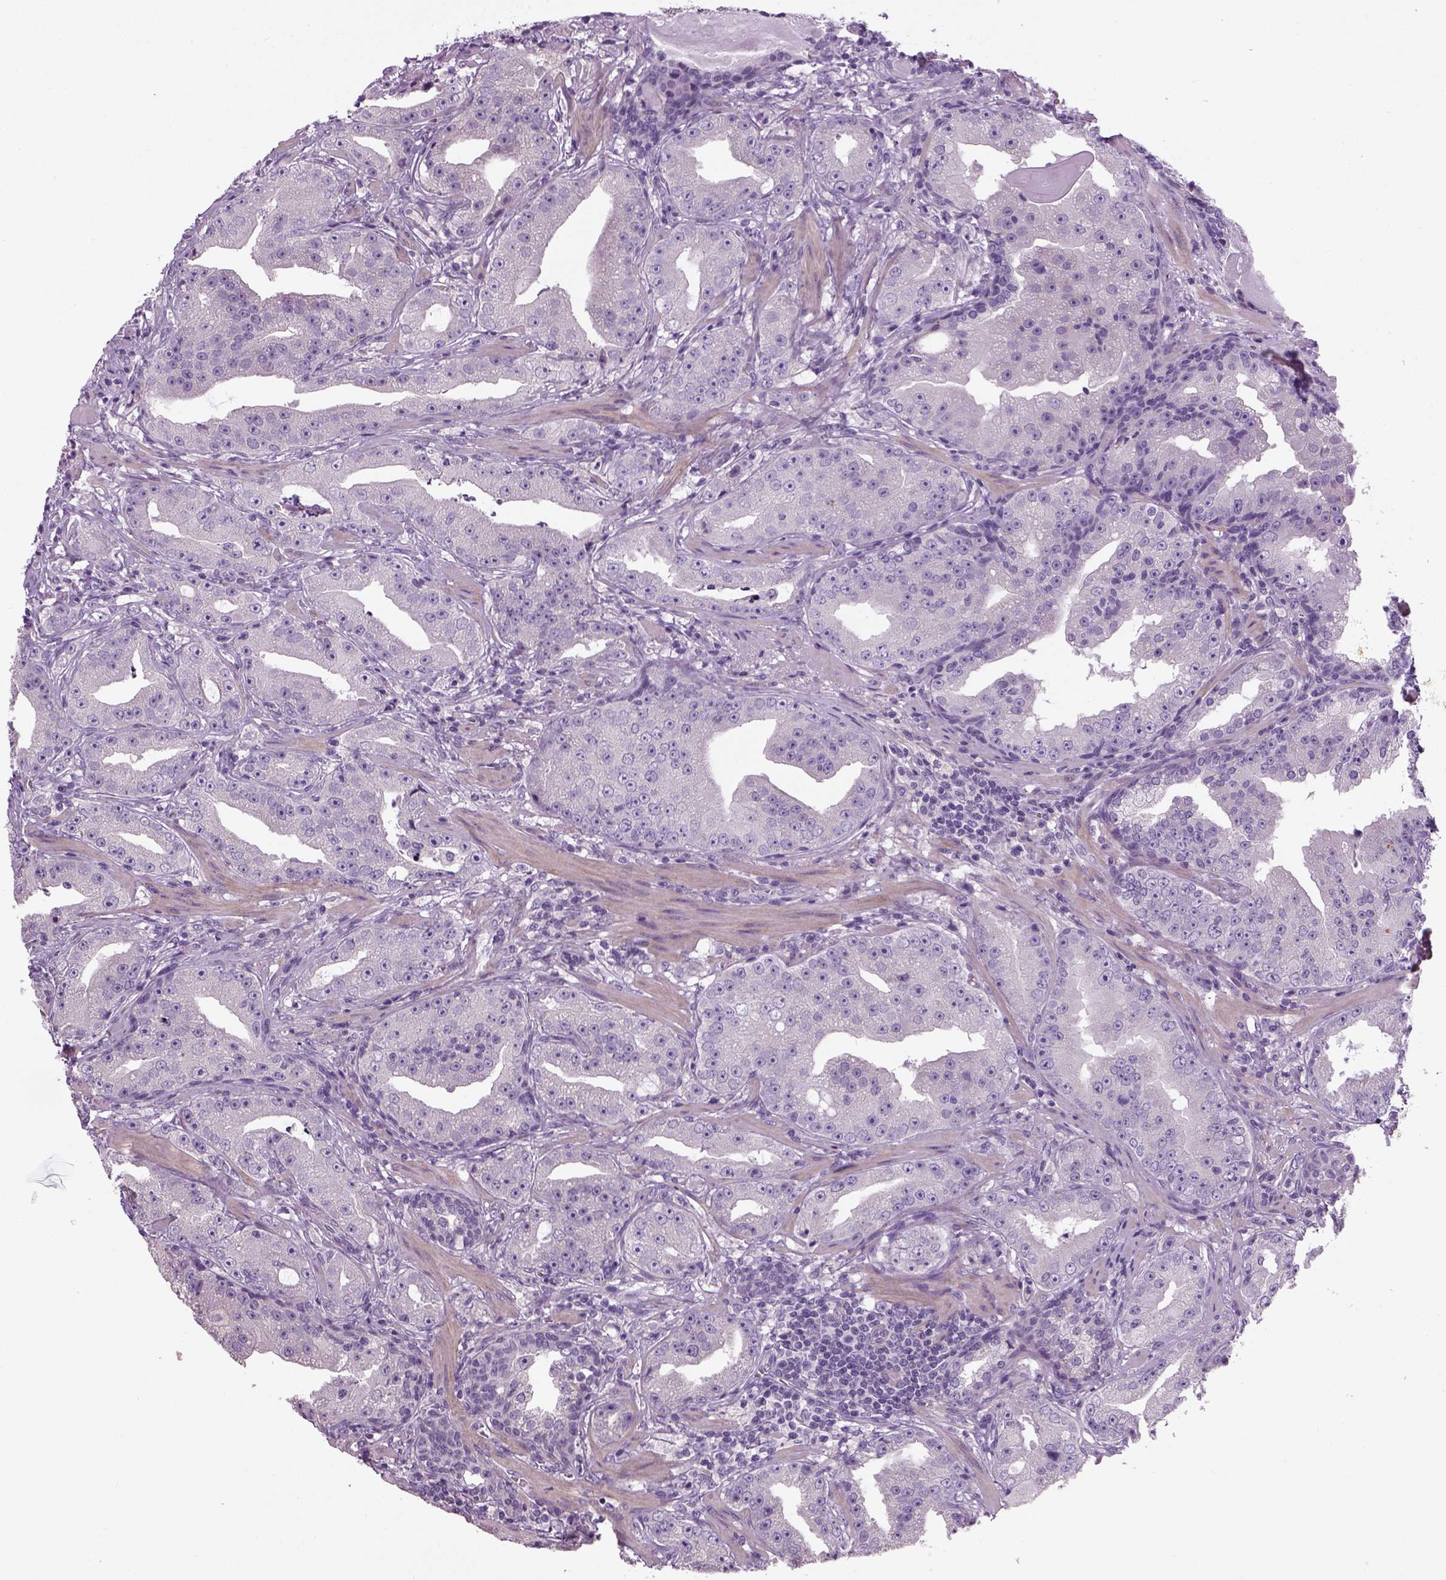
{"staining": {"intensity": "negative", "quantity": "none", "location": "none"}, "tissue": "prostate cancer", "cell_type": "Tumor cells", "image_type": "cancer", "snomed": [{"axis": "morphology", "description": "Adenocarcinoma, Low grade"}, {"axis": "topography", "description": "Prostate"}], "caption": "Immunohistochemical staining of adenocarcinoma (low-grade) (prostate) displays no significant positivity in tumor cells.", "gene": "ELOVL3", "patient": {"sex": "male", "age": 62}}